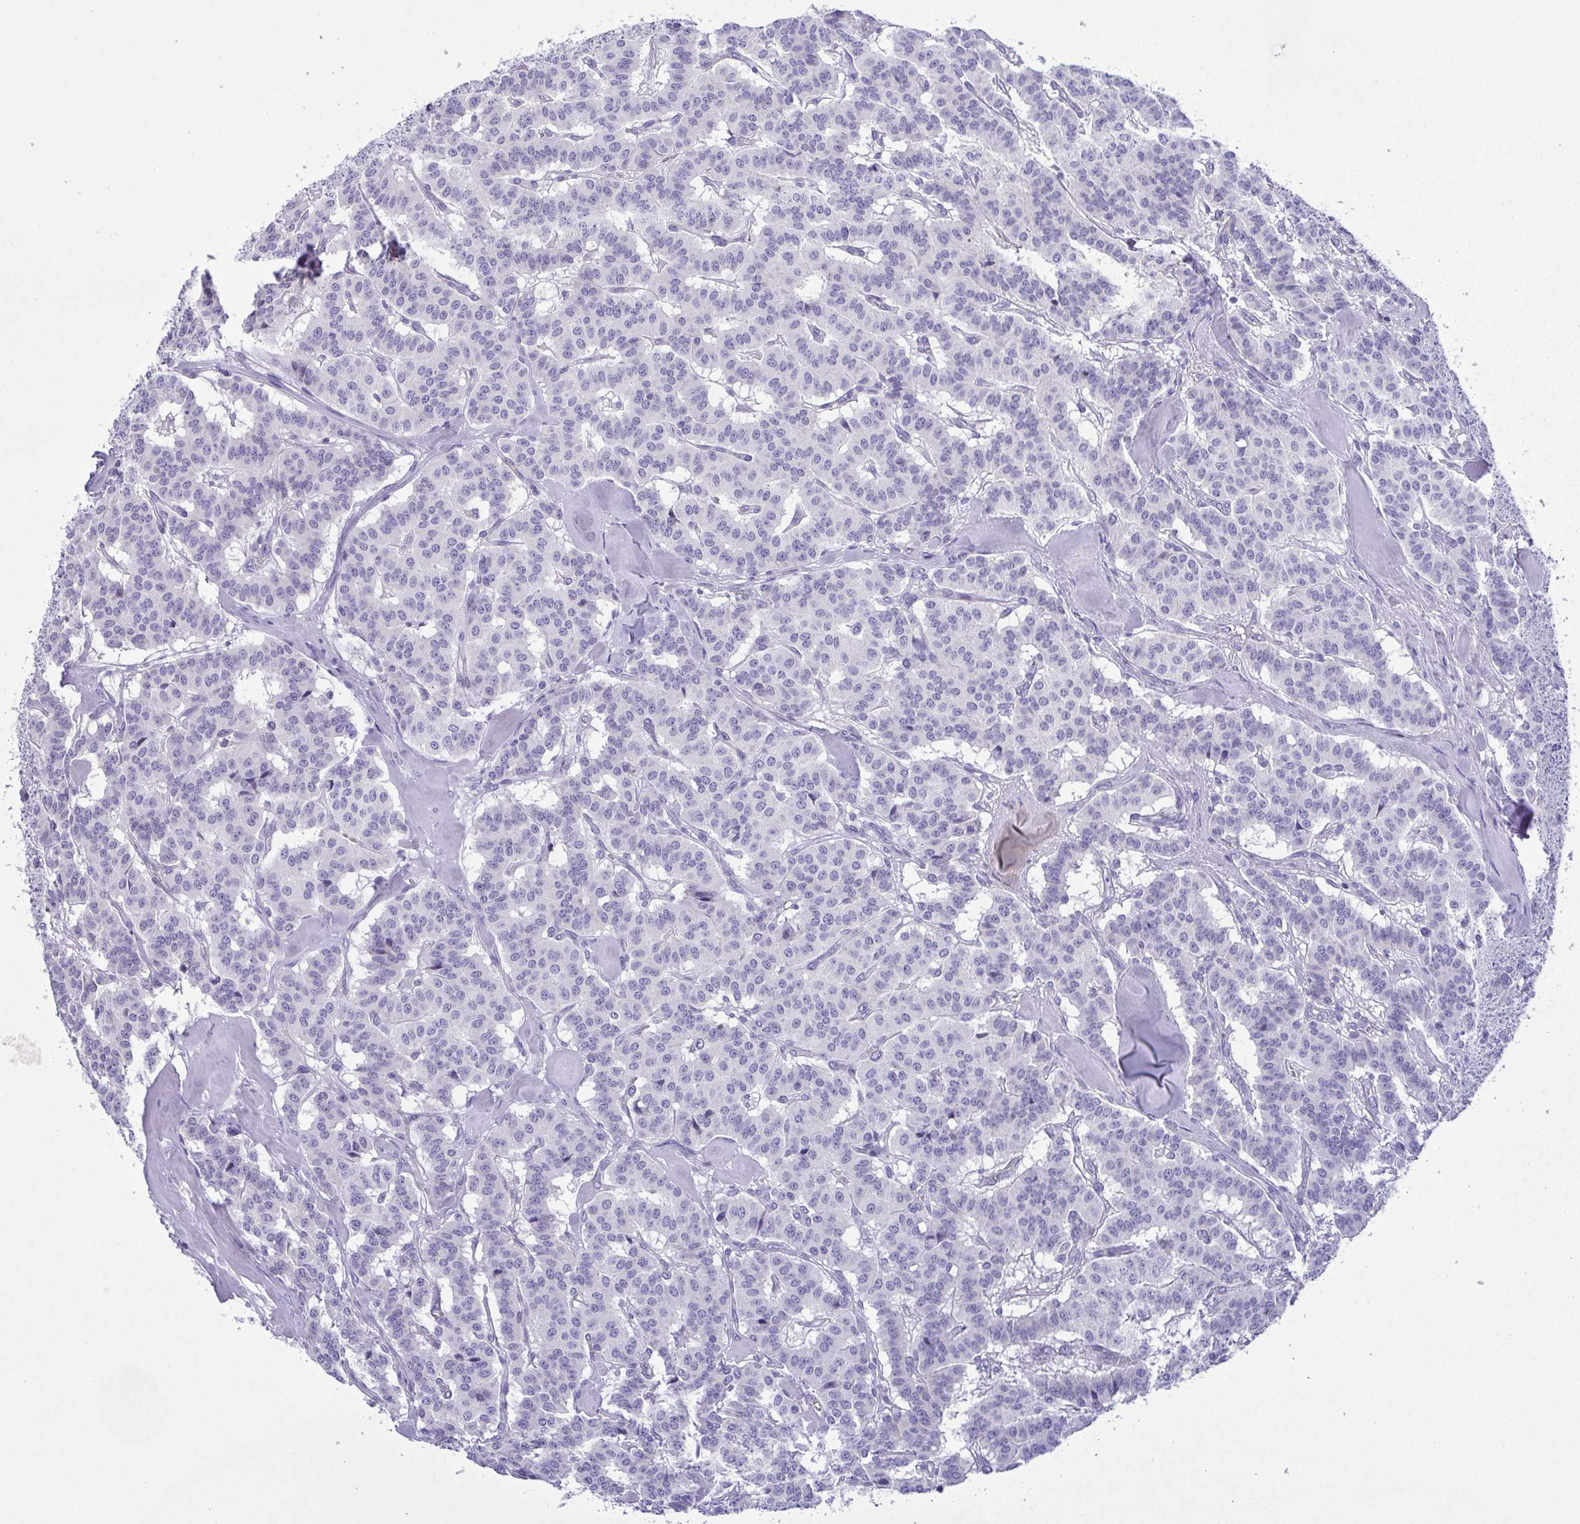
{"staining": {"intensity": "negative", "quantity": "none", "location": "none"}, "tissue": "carcinoid", "cell_type": "Tumor cells", "image_type": "cancer", "snomed": [{"axis": "morphology", "description": "Normal tissue, NOS"}, {"axis": "morphology", "description": "Carcinoid, malignant, NOS"}, {"axis": "topography", "description": "Lung"}], "caption": "The micrograph exhibits no significant positivity in tumor cells of carcinoid.", "gene": "MYL7", "patient": {"sex": "female", "age": 46}}